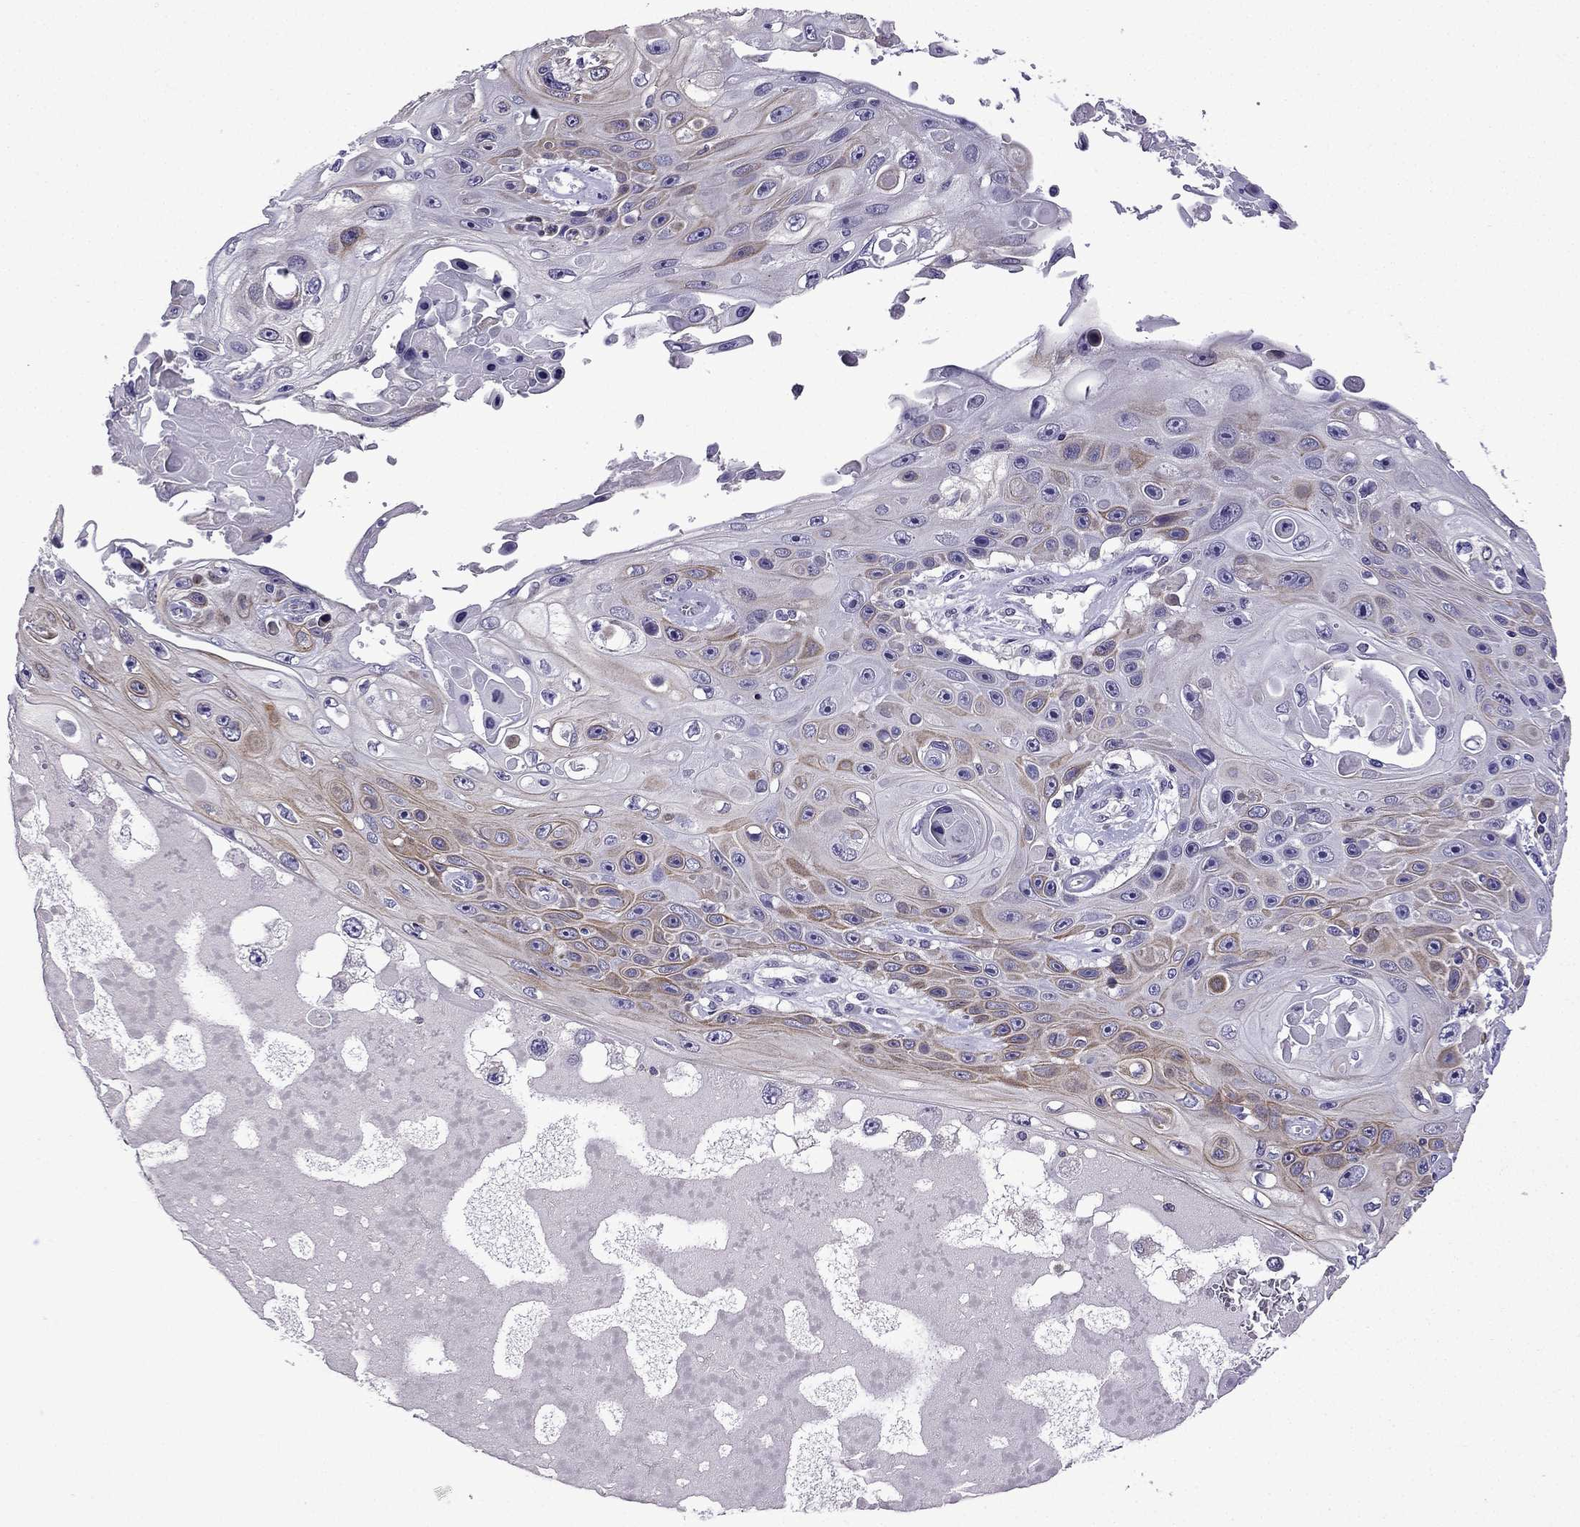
{"staining": {"intensity": "moderate", "quantity": "25%-75%", "location": "cytoplasmic/membranous"}, "tissue": "skin cancer", "cell_type": "Tumor cells", "image_type": "cancer", "snomed": [{"axis": "morphology", "description": "Squamous cell carcinoma, NOS"}, {"axis": "topography", "description": "Skin"}], "caption": "Protein staining of skin cancer tissue exhibits moderate cytoplasmic/membranous expression in about 25%-75% of tumor cells.", "gene": "TTN", "patient": {"sex": "male", "age": 82}}